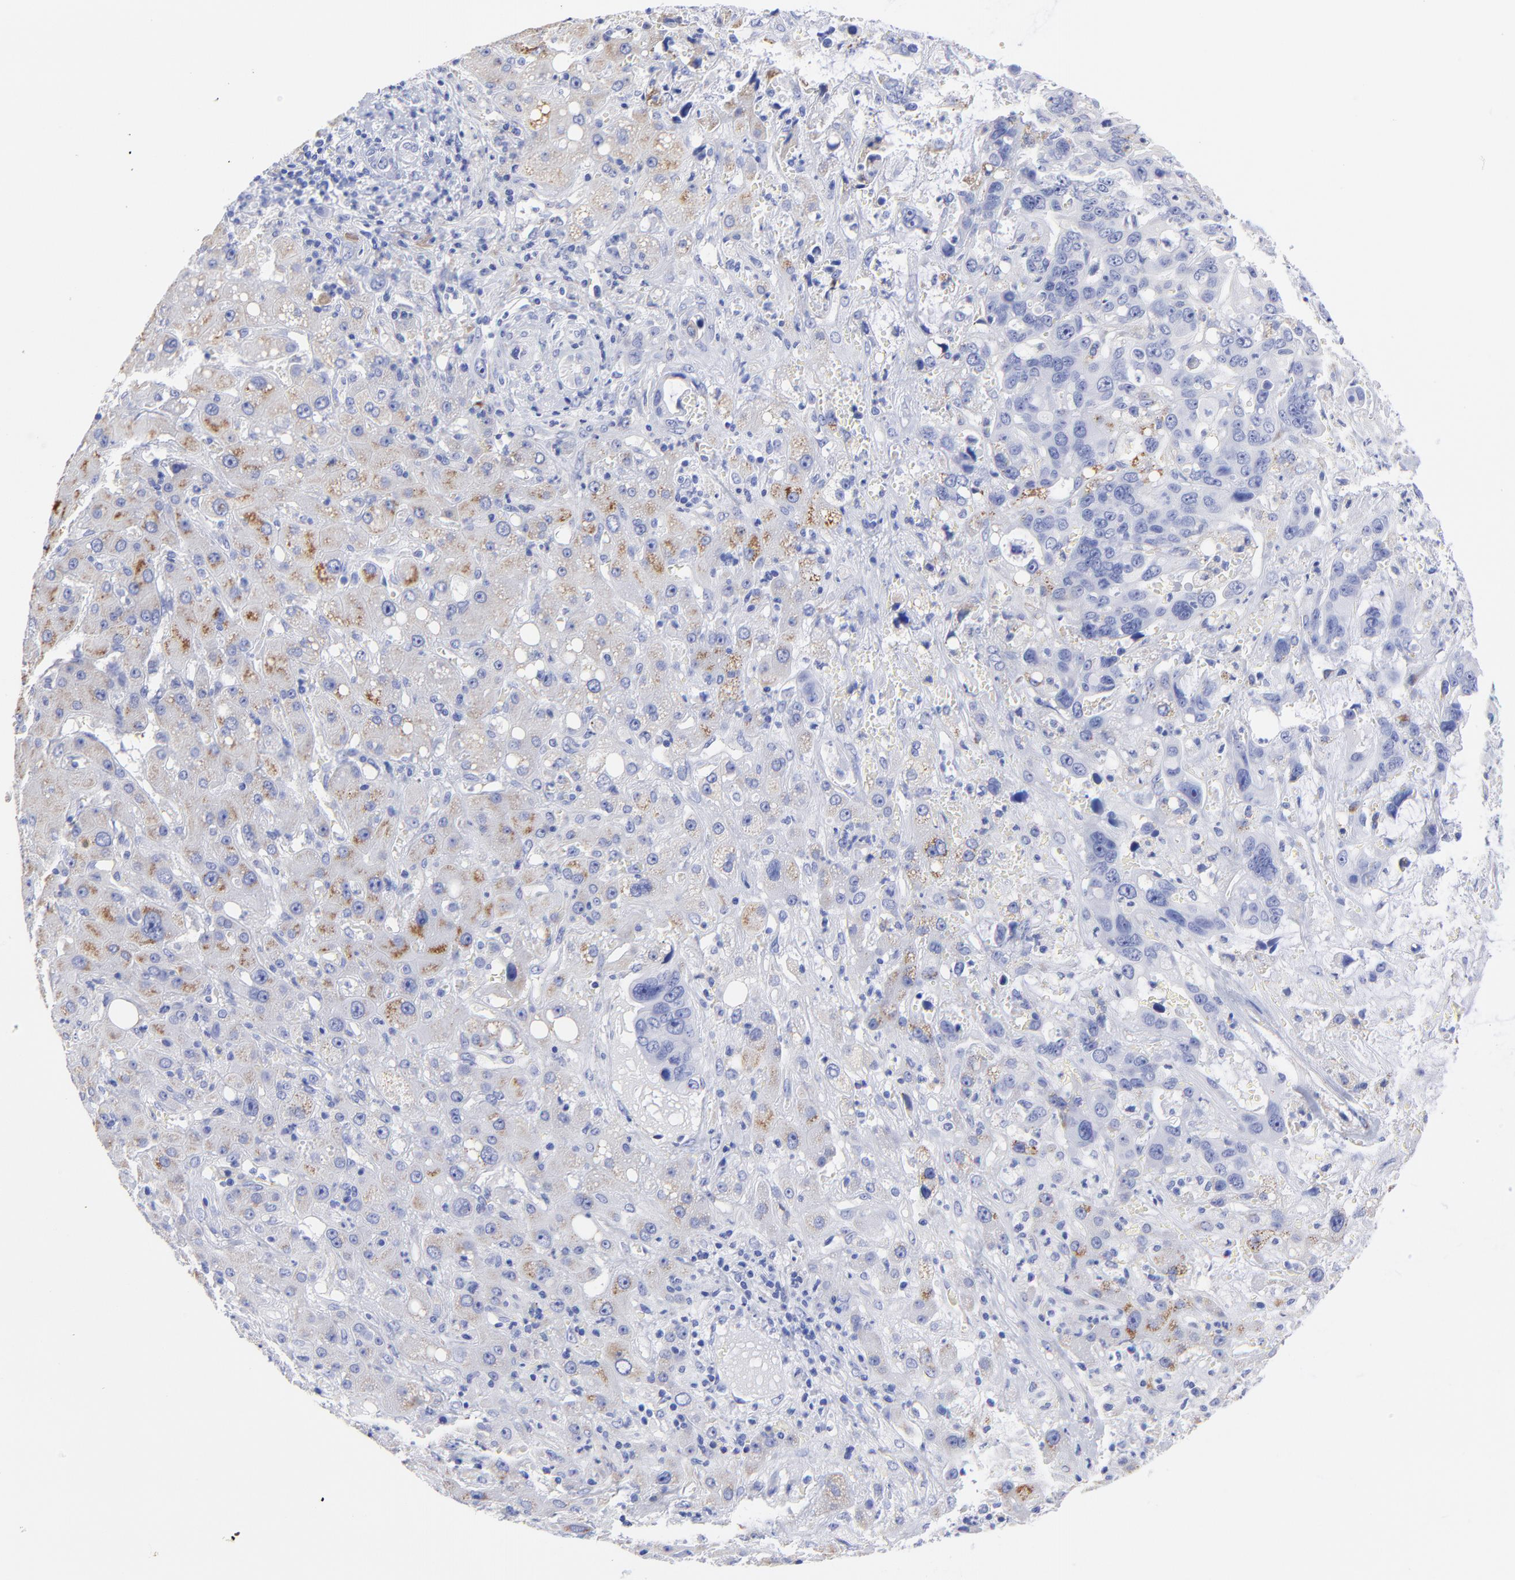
{"staining": {"intensity": "weak", "quantity": "<25%", "location": "cytoplasmic/membranous"}, "tissue": "liver cancer", "cell_type": "Tumor cells", "image_type": "cancer", "snomed": [{"axis": "morphology", "description": "Cholangiocarcinoma"}, {"axis": "topography", "description": "Liver"}], "caption": "This is an IHC histopathology image of human liver cholangiocarcinoma. There is no expression in tumor cells.", "gene": "C1QTNF6", "patient": {"sex": "female", "age": 65}}